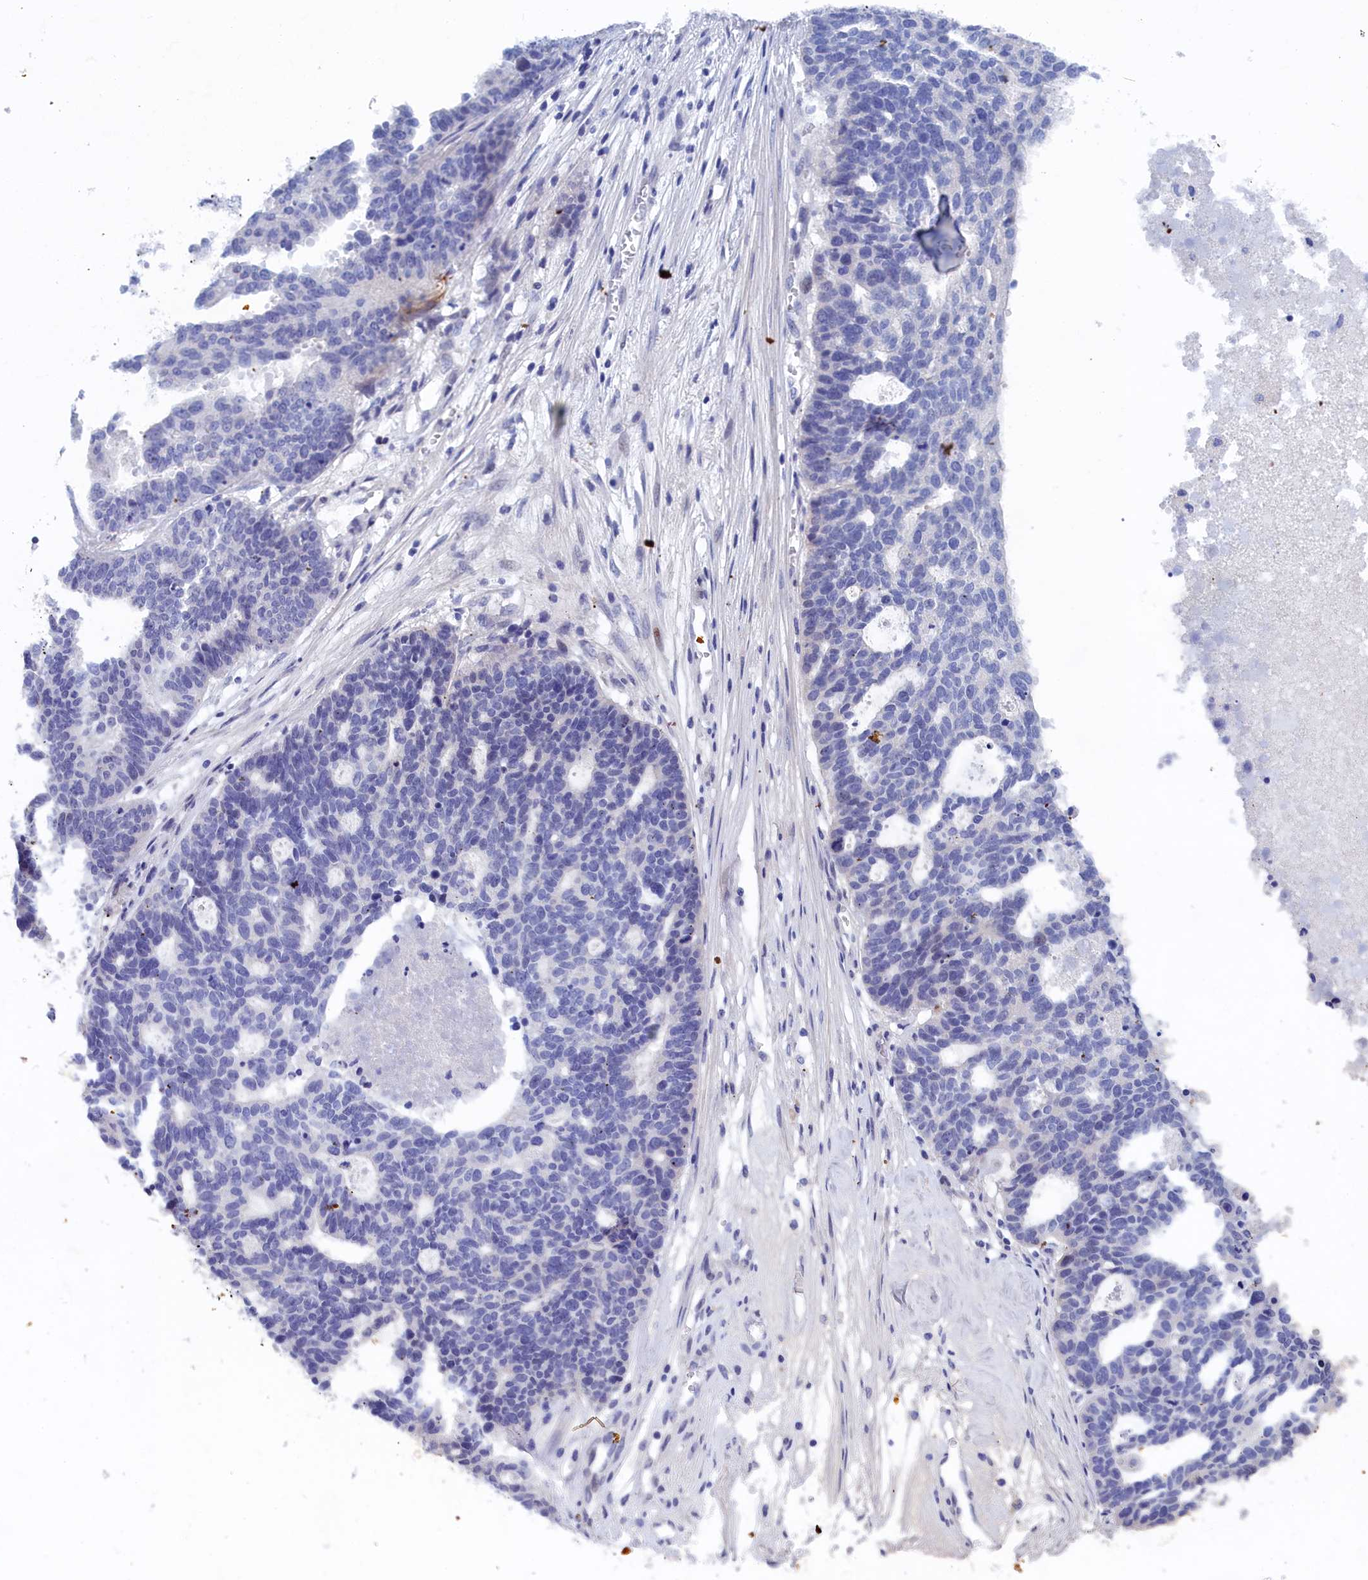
{"staining": {"intensity": "negative", "quantity": "none", "location": "none"}, "tissue": "ovarian cancer", "cell_type": "Tumor cells", "image_type": "cancer", "snomed": [{"axis": "morphology", "description": "Cystadenocarcinoma, serous, NOS"}, {"axis": "topography", "description": "Ovary"}], "caption": "Tumor cells are negative for protein expression in human serous cystadenocarcinoma (ovarian).", "gene": "WDR83", "patient": {"sex": "female", "age": 59}}